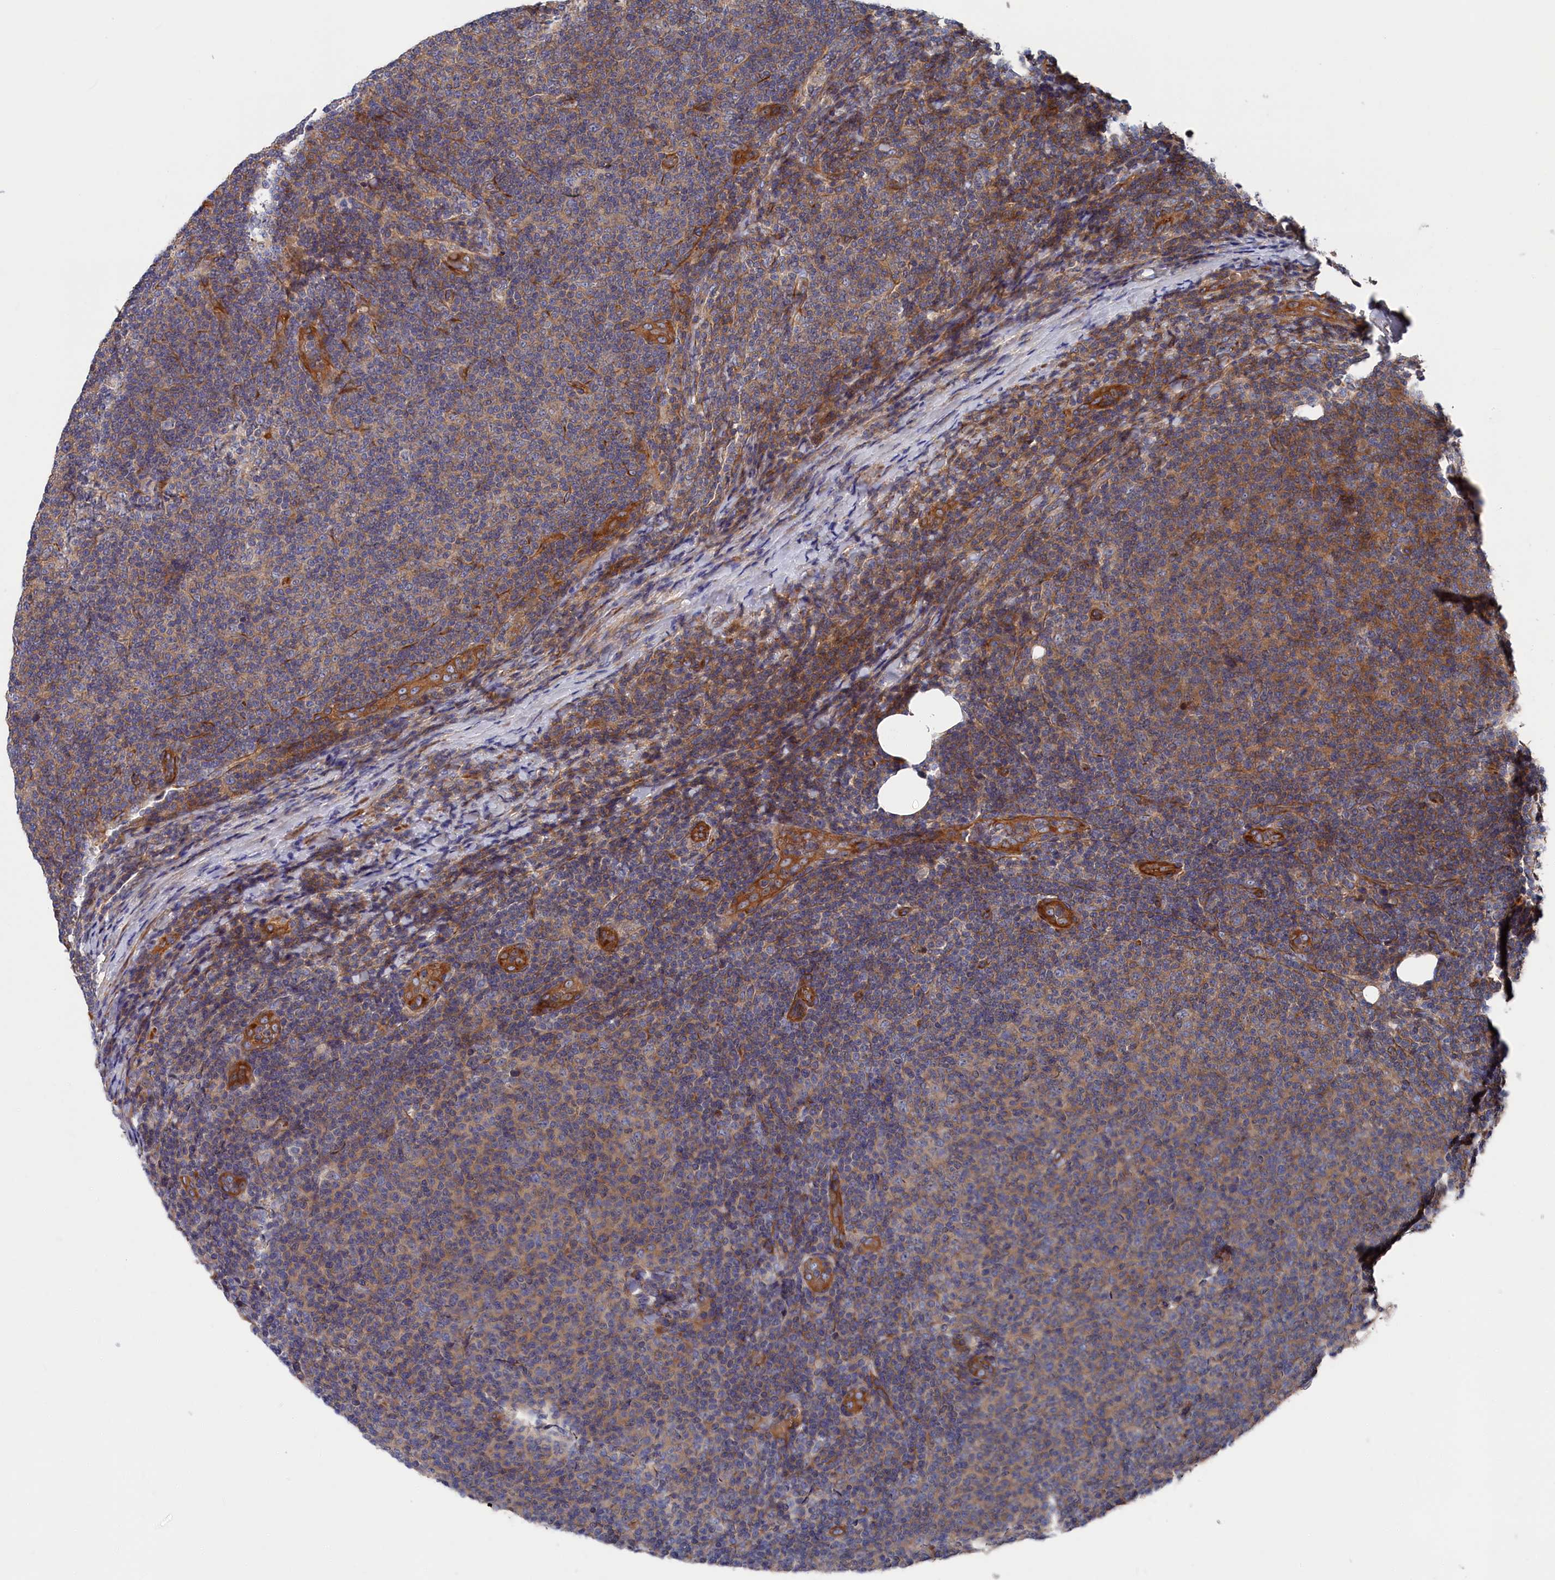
{"staining": {"intensity": "moderate", "quantity": "25%-75%", "location": "cytoplasmic/membranous"}, "tissue": "lymphoma", "cell_type": "Tumor cells", "image_type": "cancer", "snomed": [{"axis": "morphology", "description": "Malignant lymphoma, non-Hodgkin's type, Low grade"}, {"axis": "topography", "description": "Lymph node"}], "caption": "The image exhibits a brown stain indicating the presence of a protein in the cytoplasmic/membranous of tumor cells in lymphoma.", "gene": "LDHD", "patient": {"sex": "male", "age": 66}}